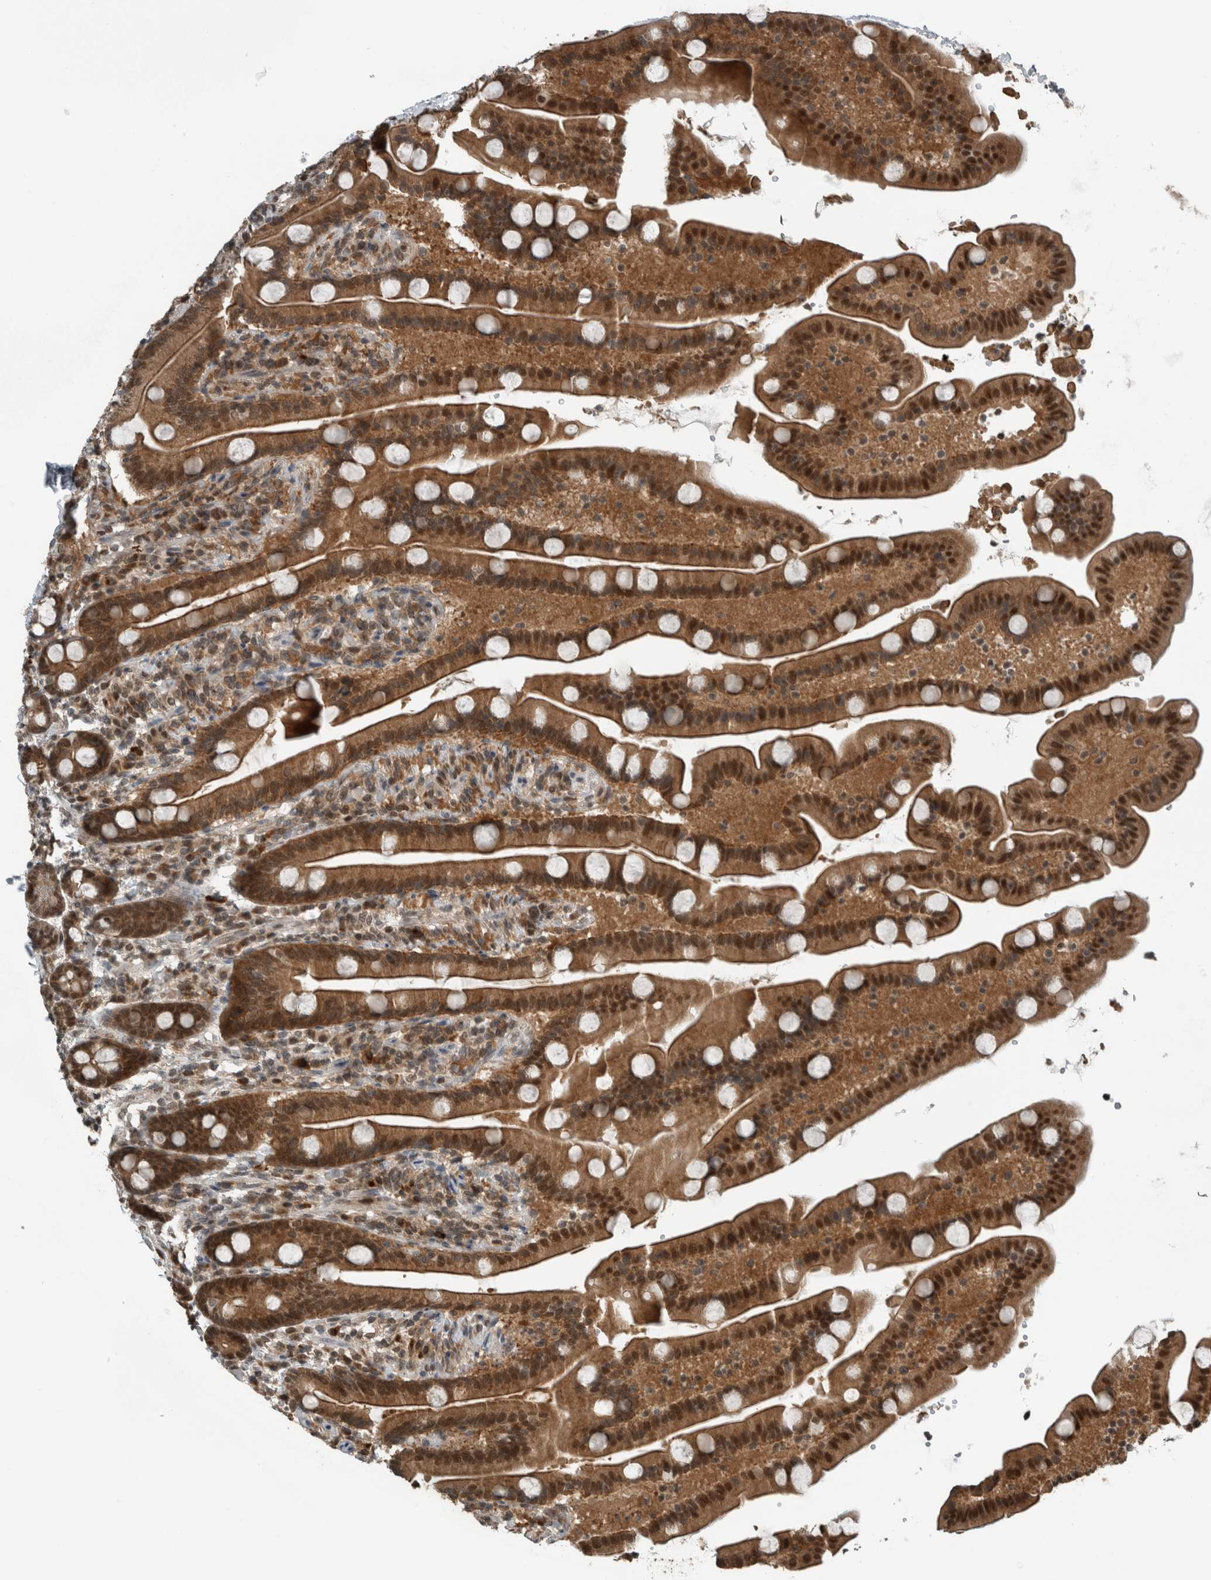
{"staining": {"intensity": "strong", "quantity": ">75%", "location": "cytoplasmic/membranous,nuclear"}, "tissue": "duodenum", "cell_type": "Glandular cells", "image_type": "normal", "snomed": [{"axis": "morphology", "description": "Normal tissue, NOS"}, {"axis": "topography", "description": "Duodenum"}], "caption": "Approximately >75% of glandular cells in unremarkable duodenum demonstrate strong cytoplasmic/membranous,nuclear protein staining as visualized by brown immunohistochemical staining.", "gene": "SPAG7", "patient": {"sex": "male", "age": 54}}